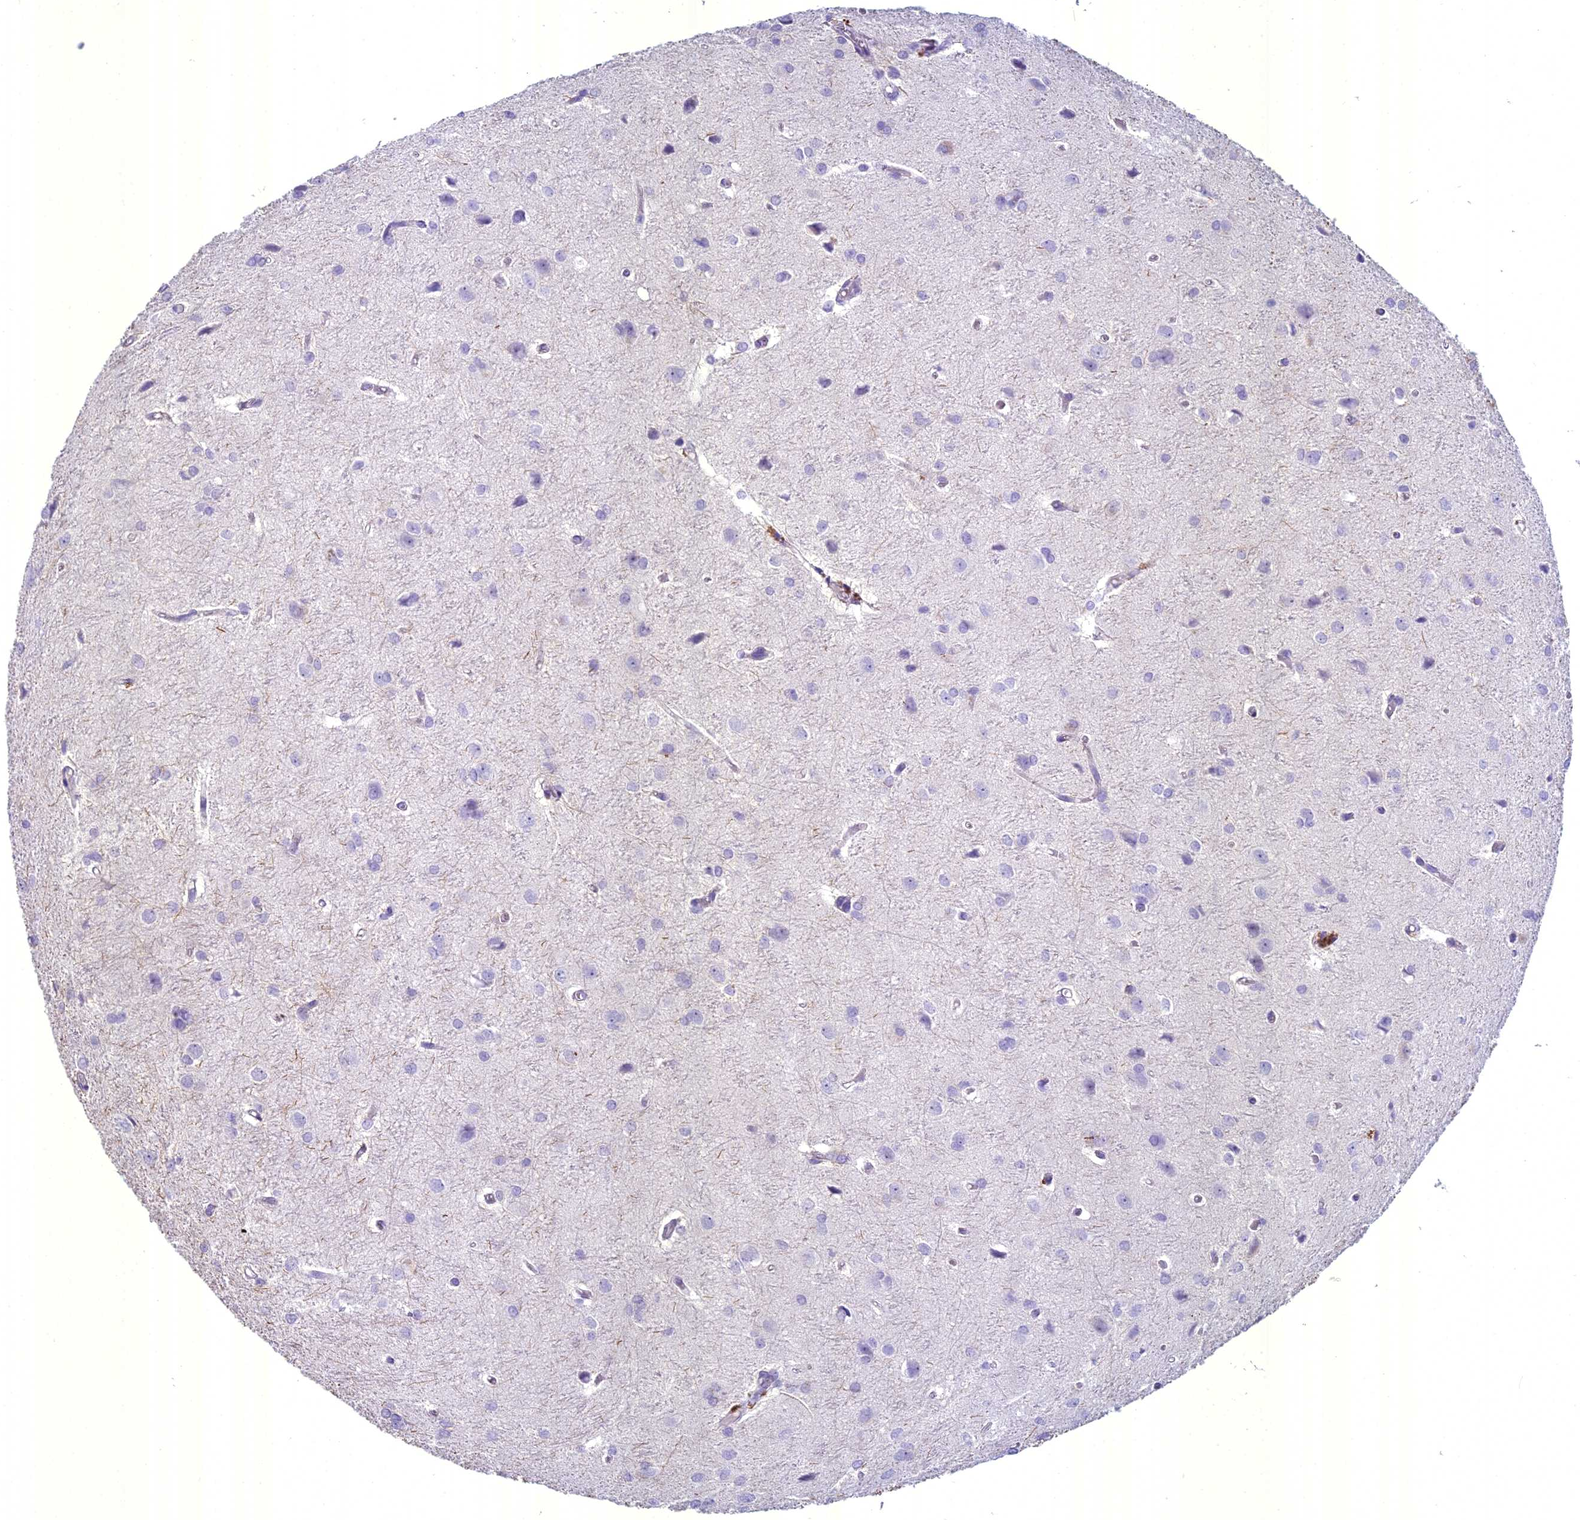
{"staining": {"intensity": "negative", "quantity": "none", "location": "none"}, "tissue": "glioma", "cell_type": "Tumor cells", "image_type": "cancer", "snomed": [{"axis": "morphology", "description": "Glioma, malignant, High grade"}, {"axis": "topography", "description": "Brain"}], "caption": "IHC of malignant high-grade glioma demonstrates no expression in tumor cells.", "gene": "UNC80", "patient": {"sex": "female", "age": 50}}